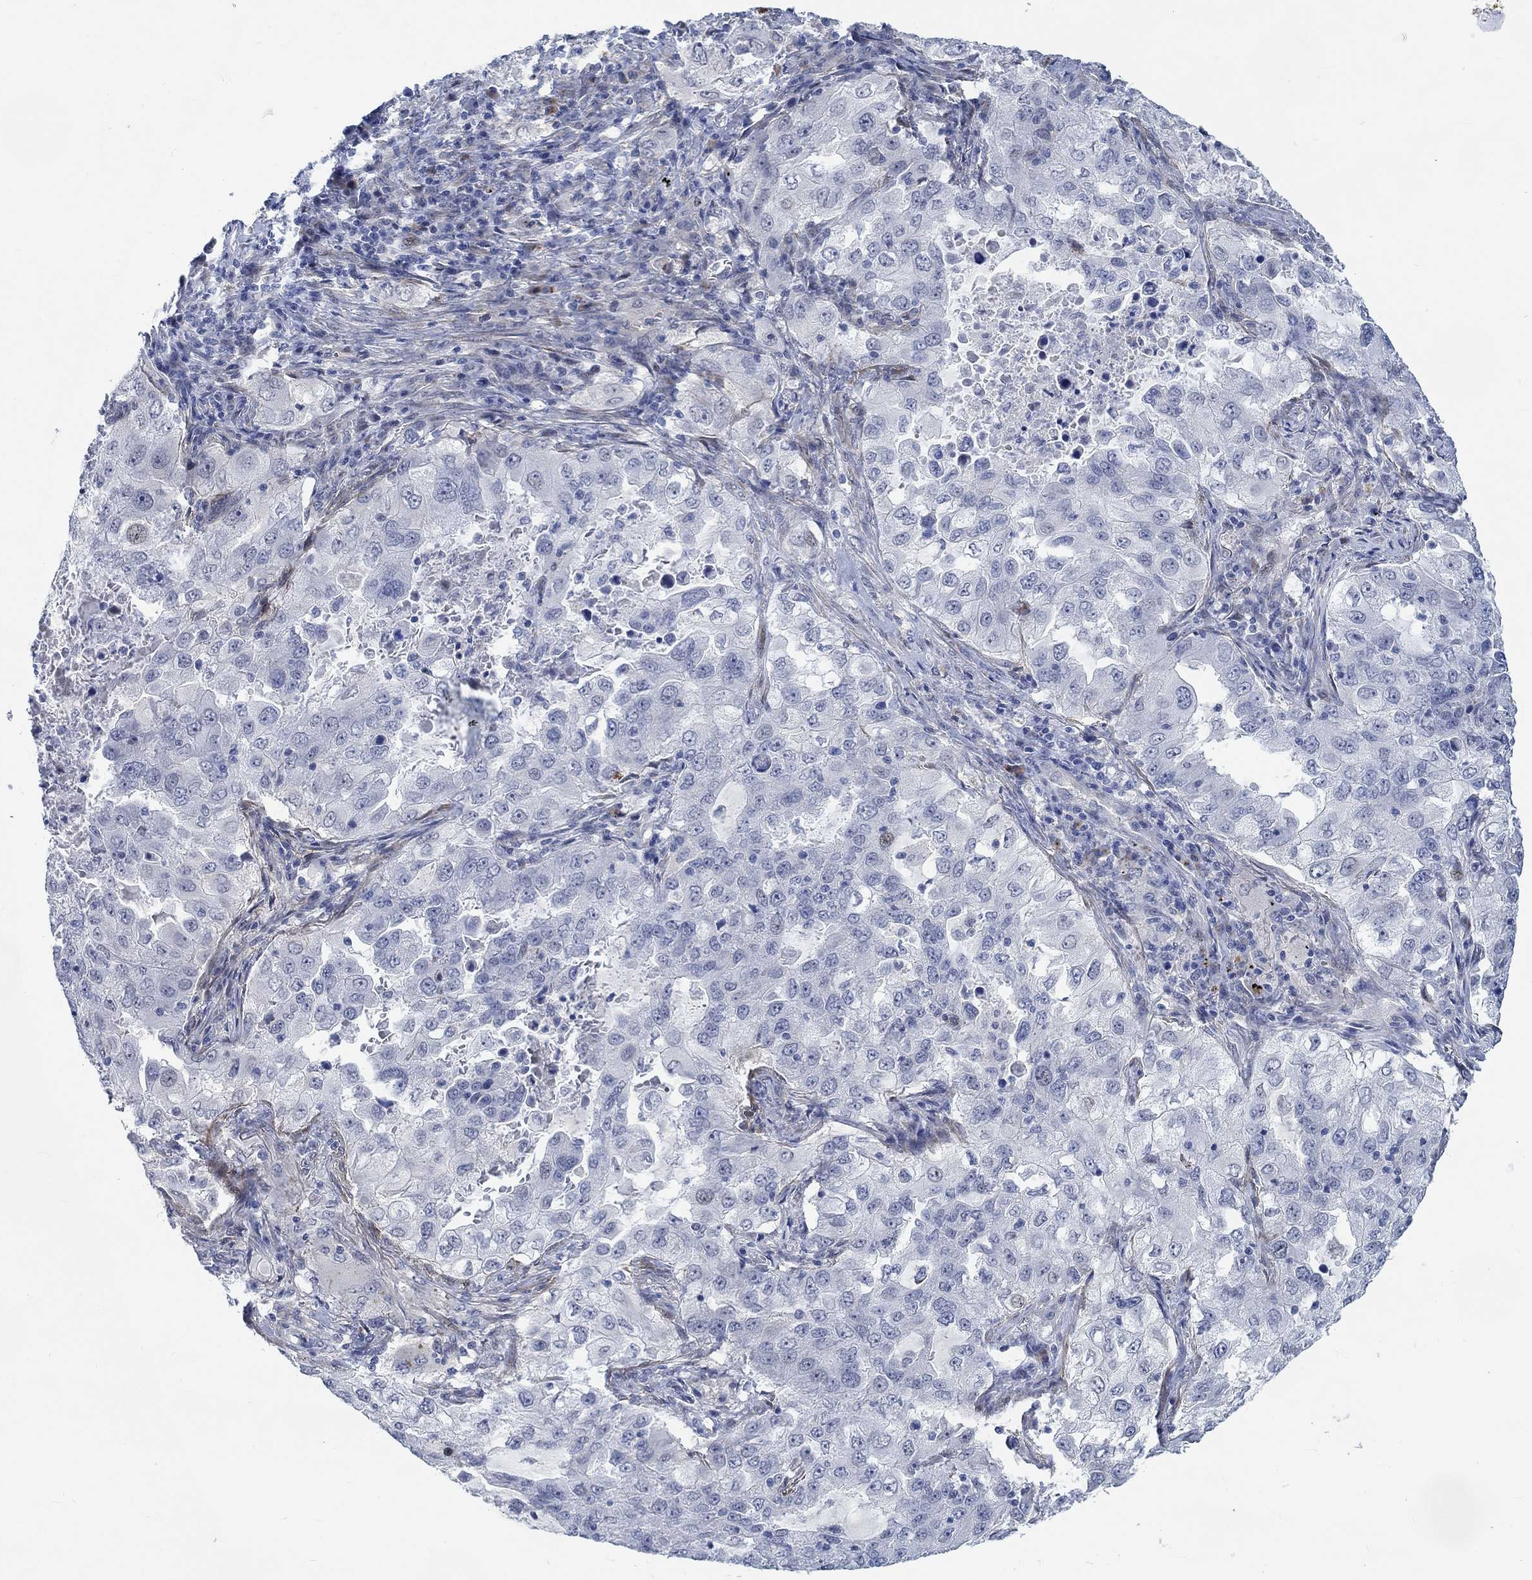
{"staining": {"intensity": "negative", "quantity": "none", "location": "none"}, "tissue": "lung cancer", "cell_type": "Tumor cells", "image_type": "cancer", "snomed": [{"axis": "morphology", "description": "Adenocarcinoma, NOS"}, {"axis": "topography", "description": "Lung"}], "caption": "Lung cancer was stained to show a protein in brown. There is no significant positivity in tumor cells.", "gene": "KCNH8", "patient": {"sex": "female", "age": 61}}